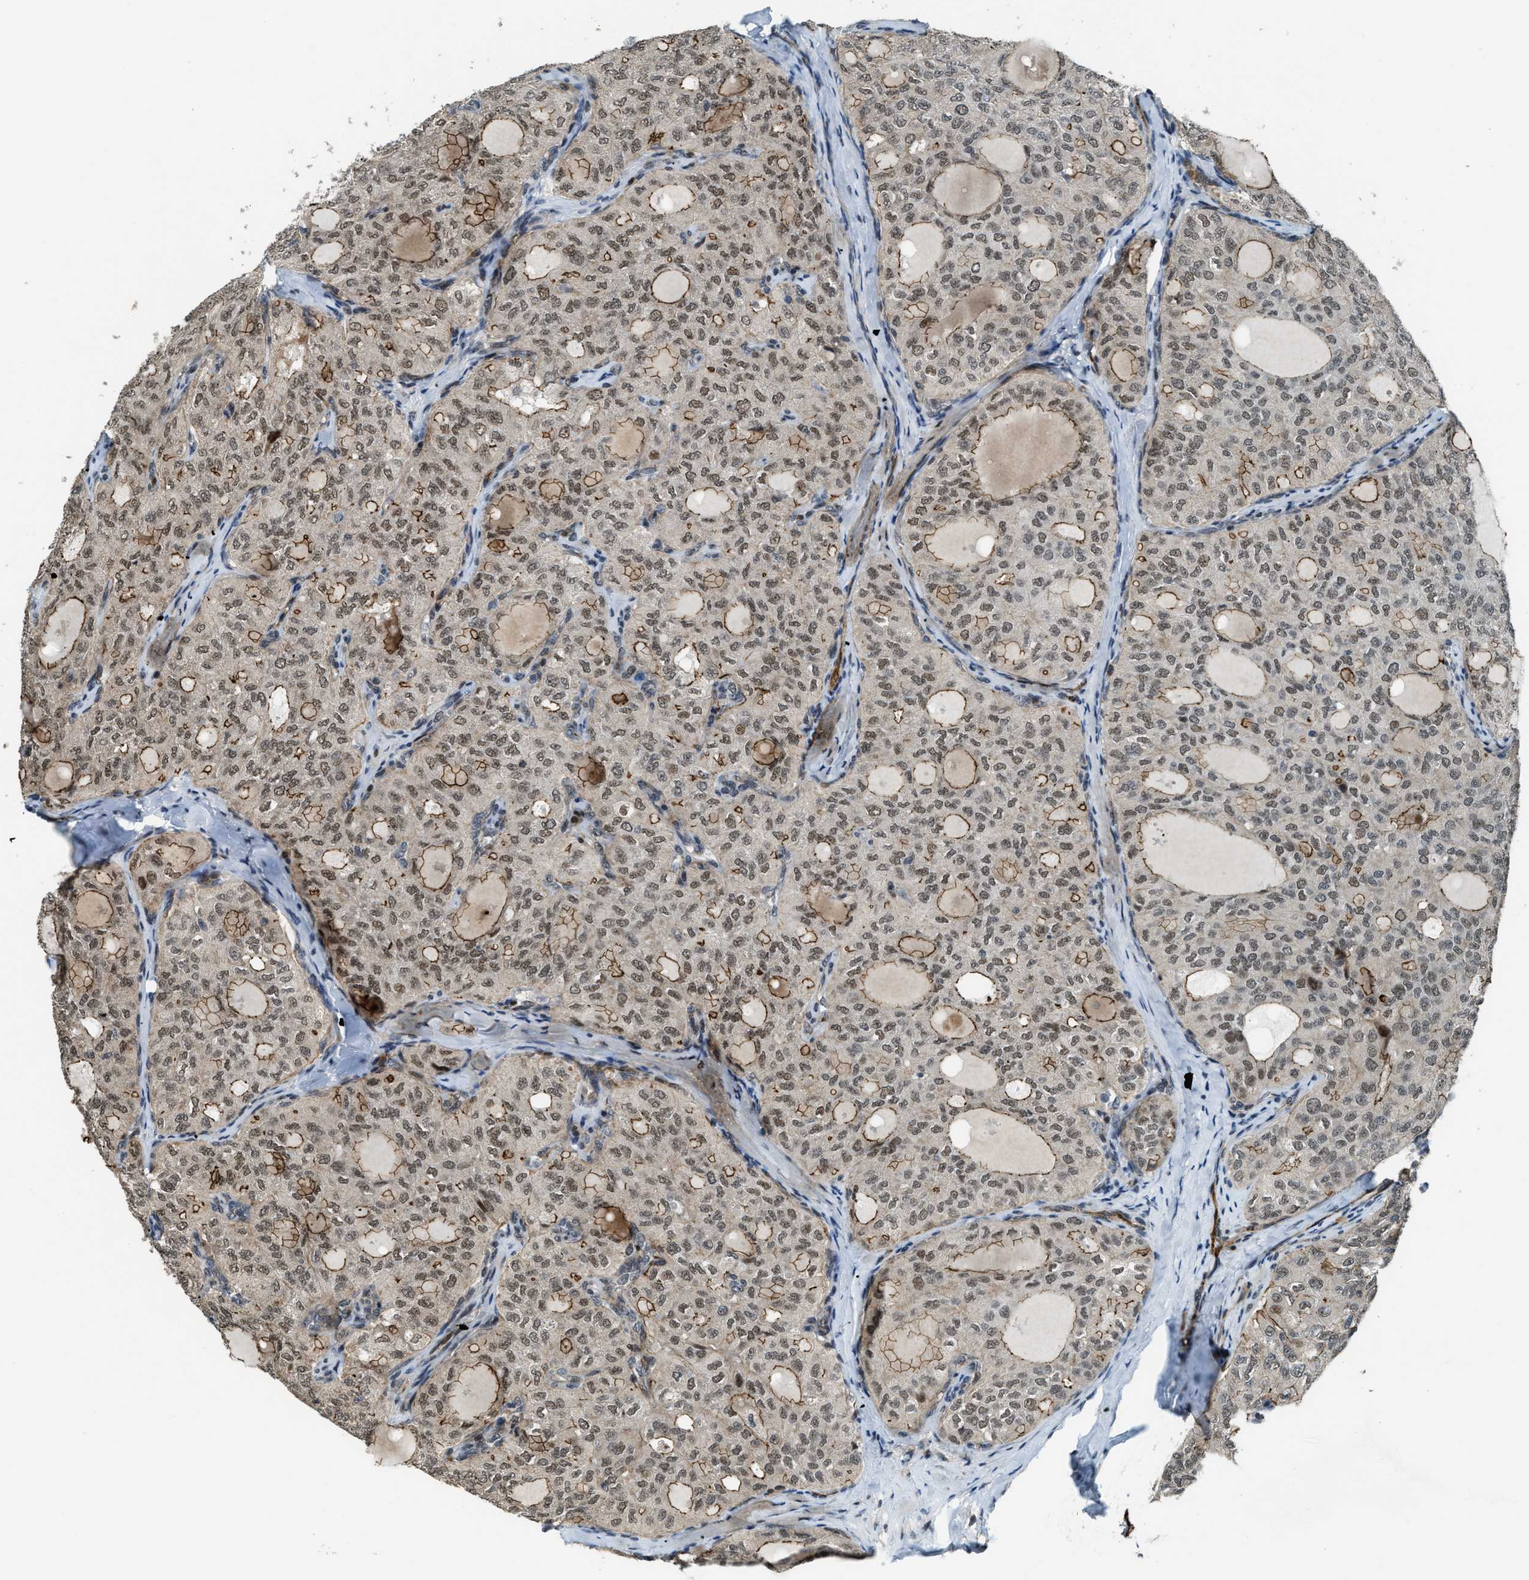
{"staining": {"intensity": "weak", "quantity": ">75%", "location": "nuclear"}, "tissue": "thyroid cancer", "cell_type": "Tumor cells", "image_type": "cancer", "snomed": [{"axis": "morphology", "description": "Follicular adenoma carcinoma, NOS"}, {"axis": "topography", "description": "Thyroid gland"}], "caption": "Human thyroid cancer (follicular adenoma carcinoma) stained for a protein (brown) demonstrates weak nuclear positive positivity in approximately >75% of tumor cells.", "gene": "DPF2", "patient": {"sex": "male", "age": 75}}